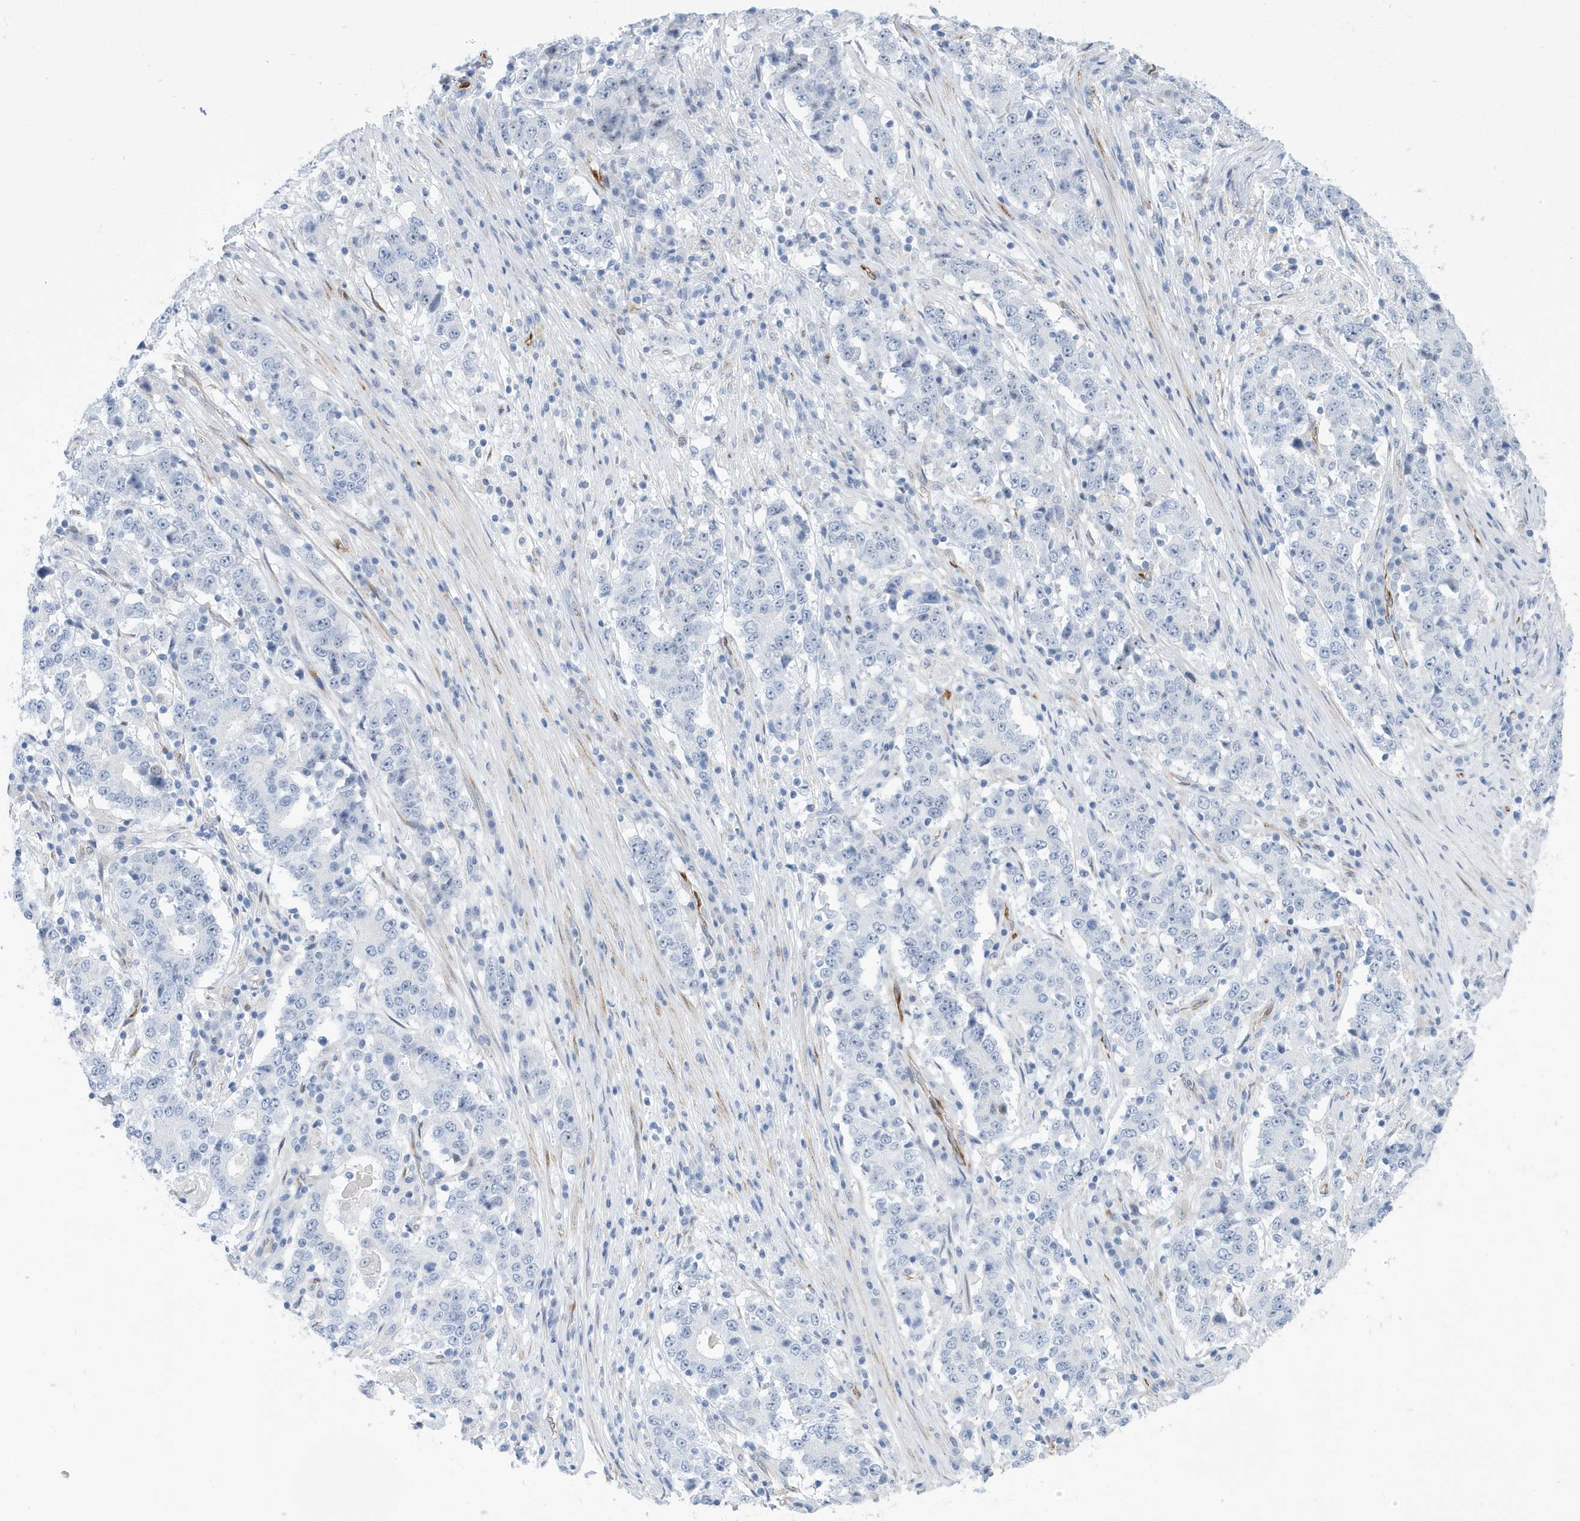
{"staining": {"intensity": "negative", "quantity": "none", "location": "none"}, "tissue": "stomach cancer", "cell_type": "Tumor cells", "image_type": "cancer", "snomed": [{"axis": "morphology", "description": "Adenocarcinoma, NOS"}, {"axis": "topography", "description": "Stomach"}], "caption": "Tumor cells show no significant protein staining in stomach cancer (adenocarcinoma).", "gene": "SEMA3F", "patient": {"sex": "male", "age": 59}}